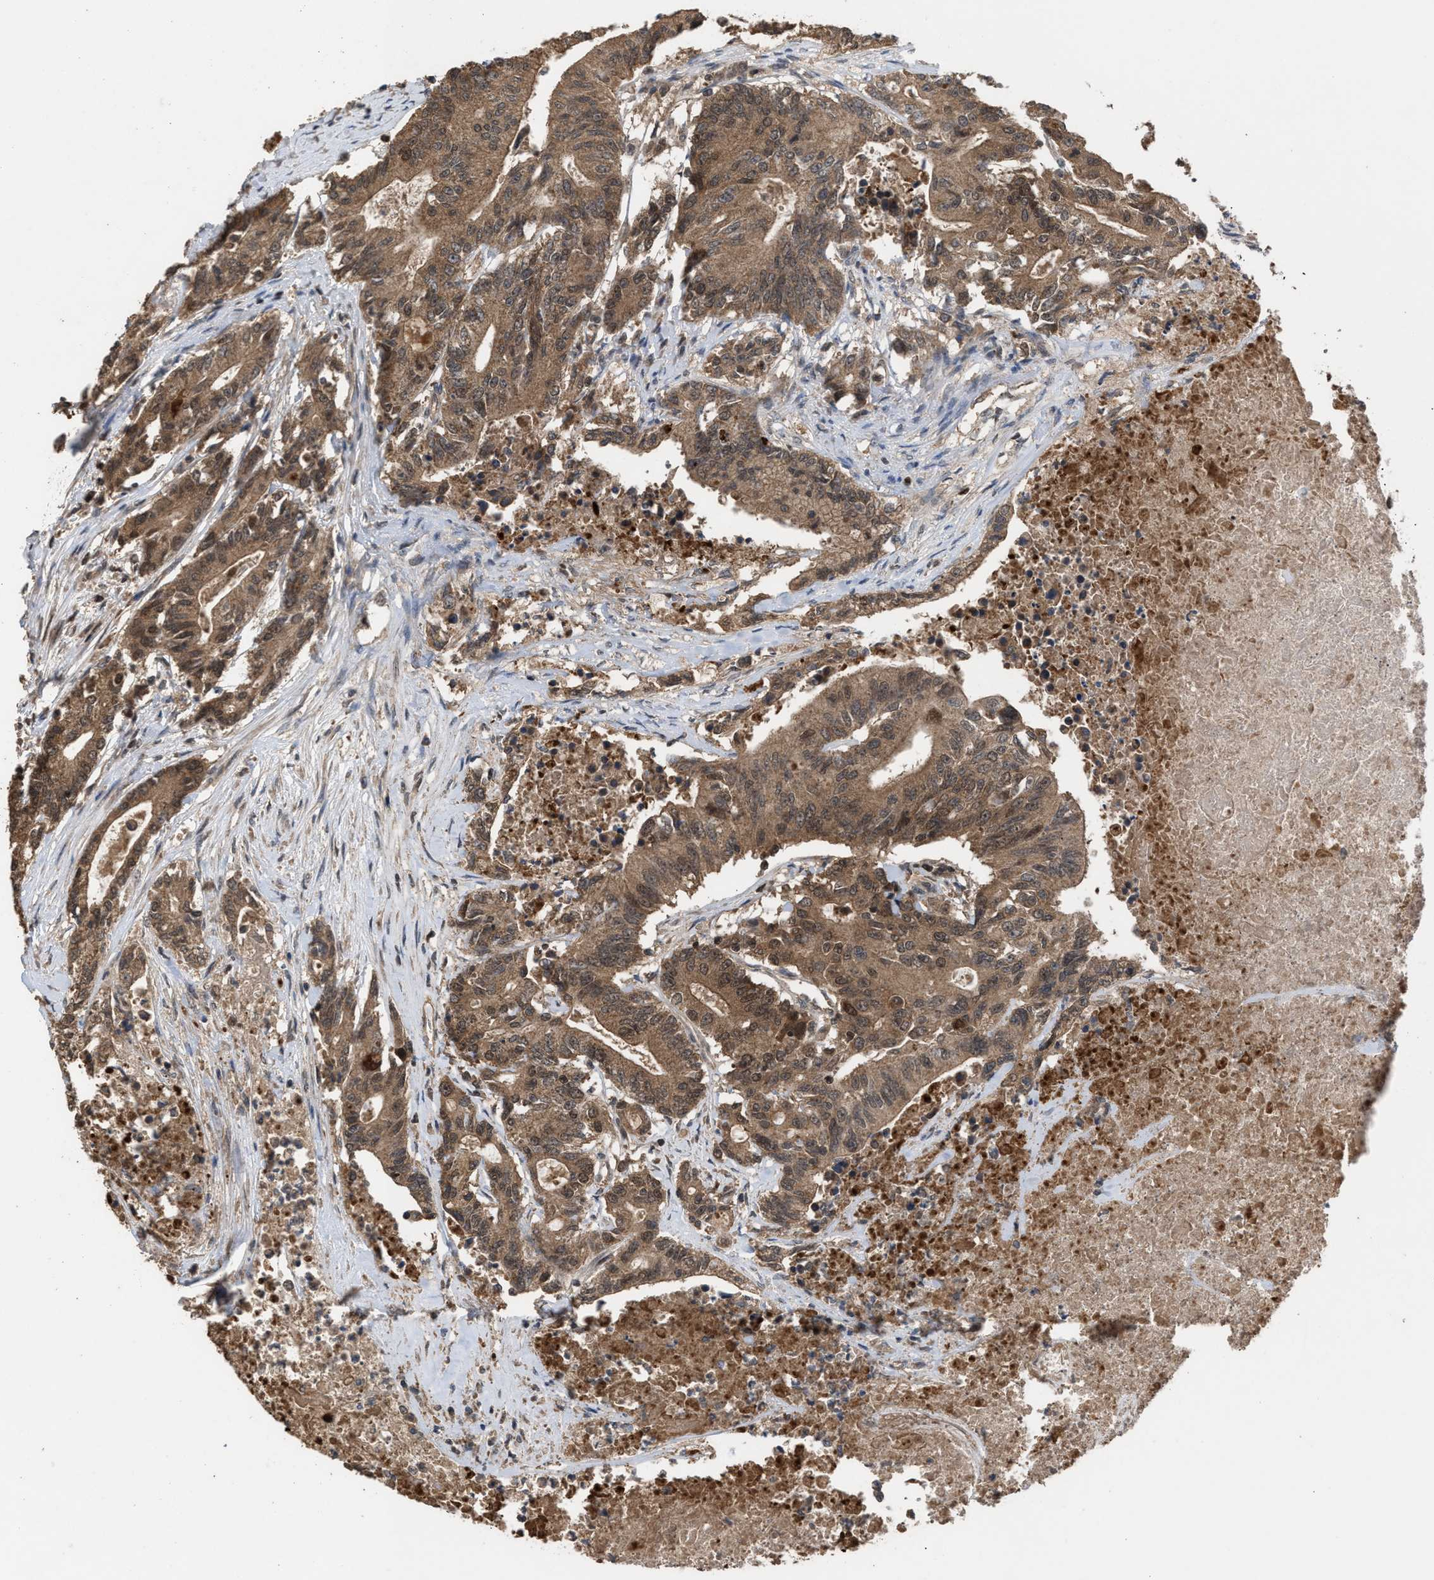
{"staining": {"intensity": "moderate", "quantity": ">75%", "location": "cytoplasmic/membranous"}, "tissue": "colorectal cancer", "cell_type": "Tumor cells", "image_type": "cancer", "snomed": [{"axis": "morphology", "description": "Adenocarcinoma, NOS"}, {"axis": "topography", "description": "Colon"}], "caption": "Brown immunohistochemical staining in colorectal adenocarcinoma shows moderate cytoplasmic/membranous expression in about >75% of tumor cells.", "gene": "C9orf78", "patient": {"sex": "female", "age": 77}}